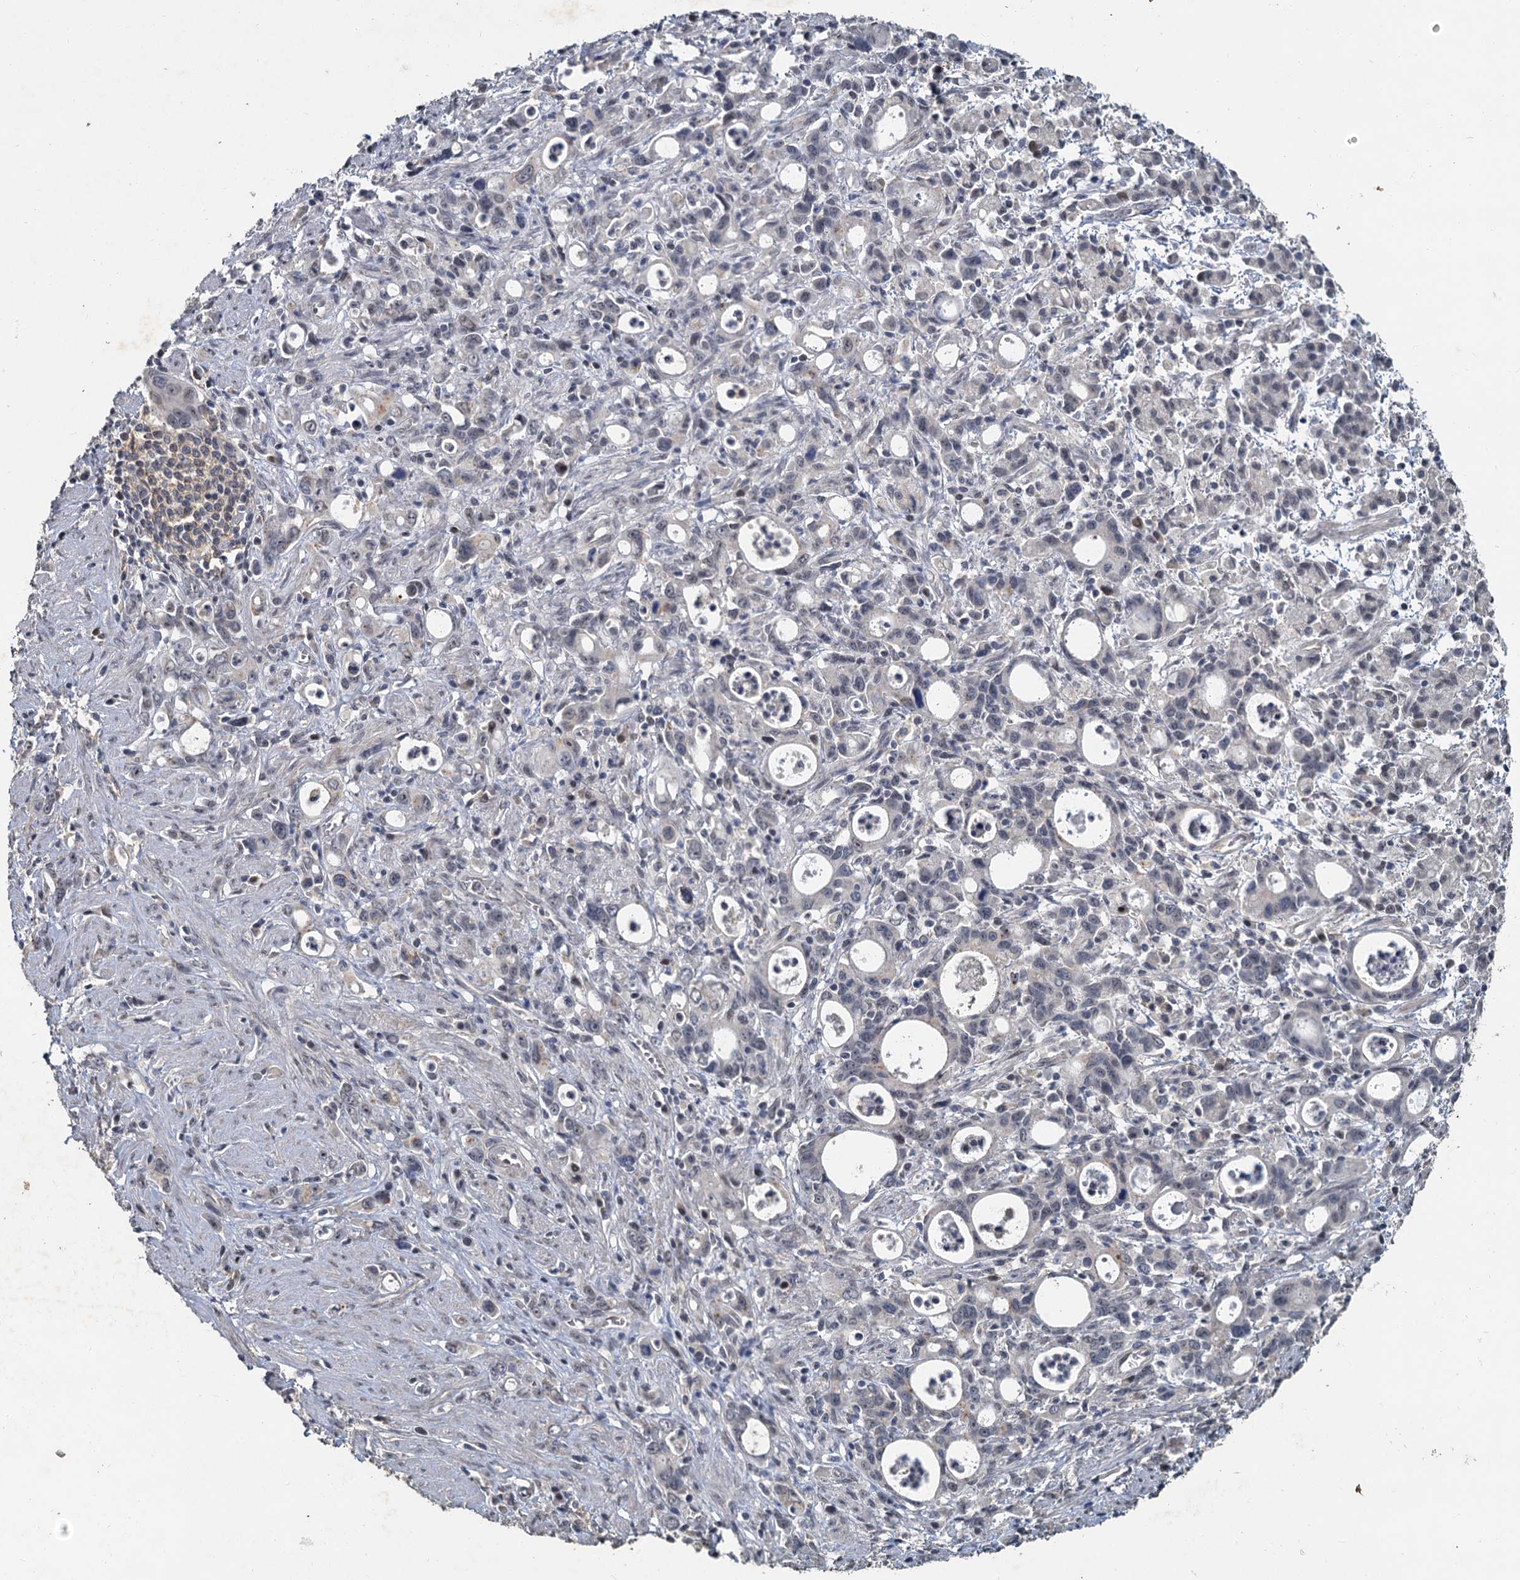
{"staining": {"intensity": "negative", "quantity": "none", "location": "none"}, "tissue": "stomach cancer", "cell_type": "Tumor cells", "image_type": "cancer", "snomed": [{"axis": "morphology", "description": "Adenocarcinoma, NOS"}, {"axis": "topography", "description": "Stomach, lower"}], "caption": "Adenocarcinoma (stomach) was stained to show a protein in brown. There is no significant expression in tumor cells. Brightfield microscopy of immunohistochemistry stained with DAB (3,3'-diaminobenzidine) (brown) and hematoxylin (blue), captured at high magnification.", "gene": "MUCL1", "patient": {"sex": "female", "age": 43}}